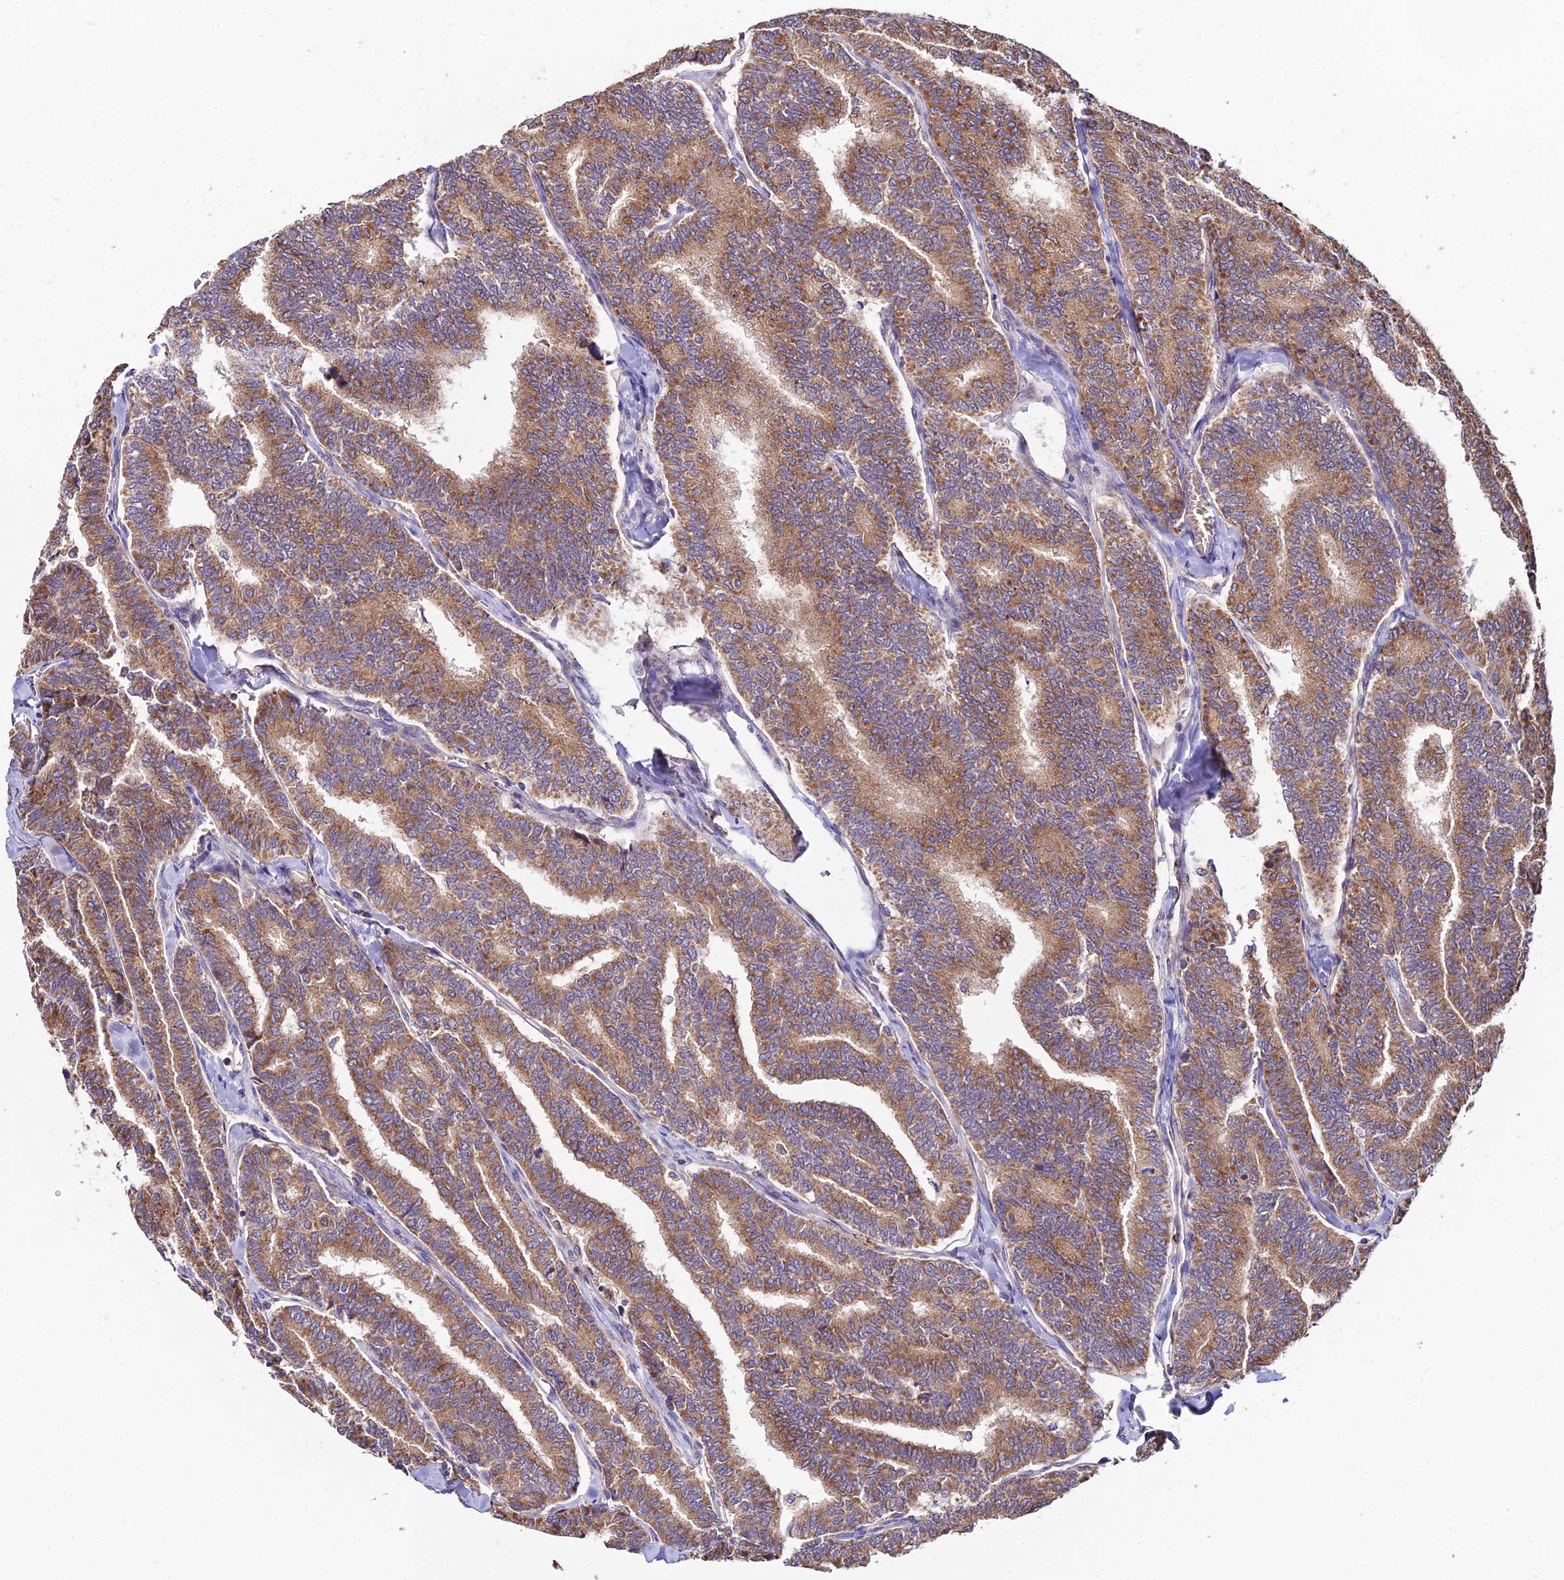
{"staining": {"intensity": "moderate", "quantity": ">75%", "location": "cytoplasmic/membranous"}, "tissue": "thyroid cancer", "cell_type": "Tumor cells", "image_type": "cancer", "snomed": [{"axis": "morphology", "description": "Papillary adenocarcinoma, NOS"}, {"axis": "topography", "description": "Thyroid gland"}], "caption": "The photomicrograph exhibits a brown stain indicating the presence of a protein in the cytoplasmic/membranous of tumor cells in thyroid papillary adenocarcinoma.", "gene": "PEX19", "patient": {"sex": "female", "age": 35}}